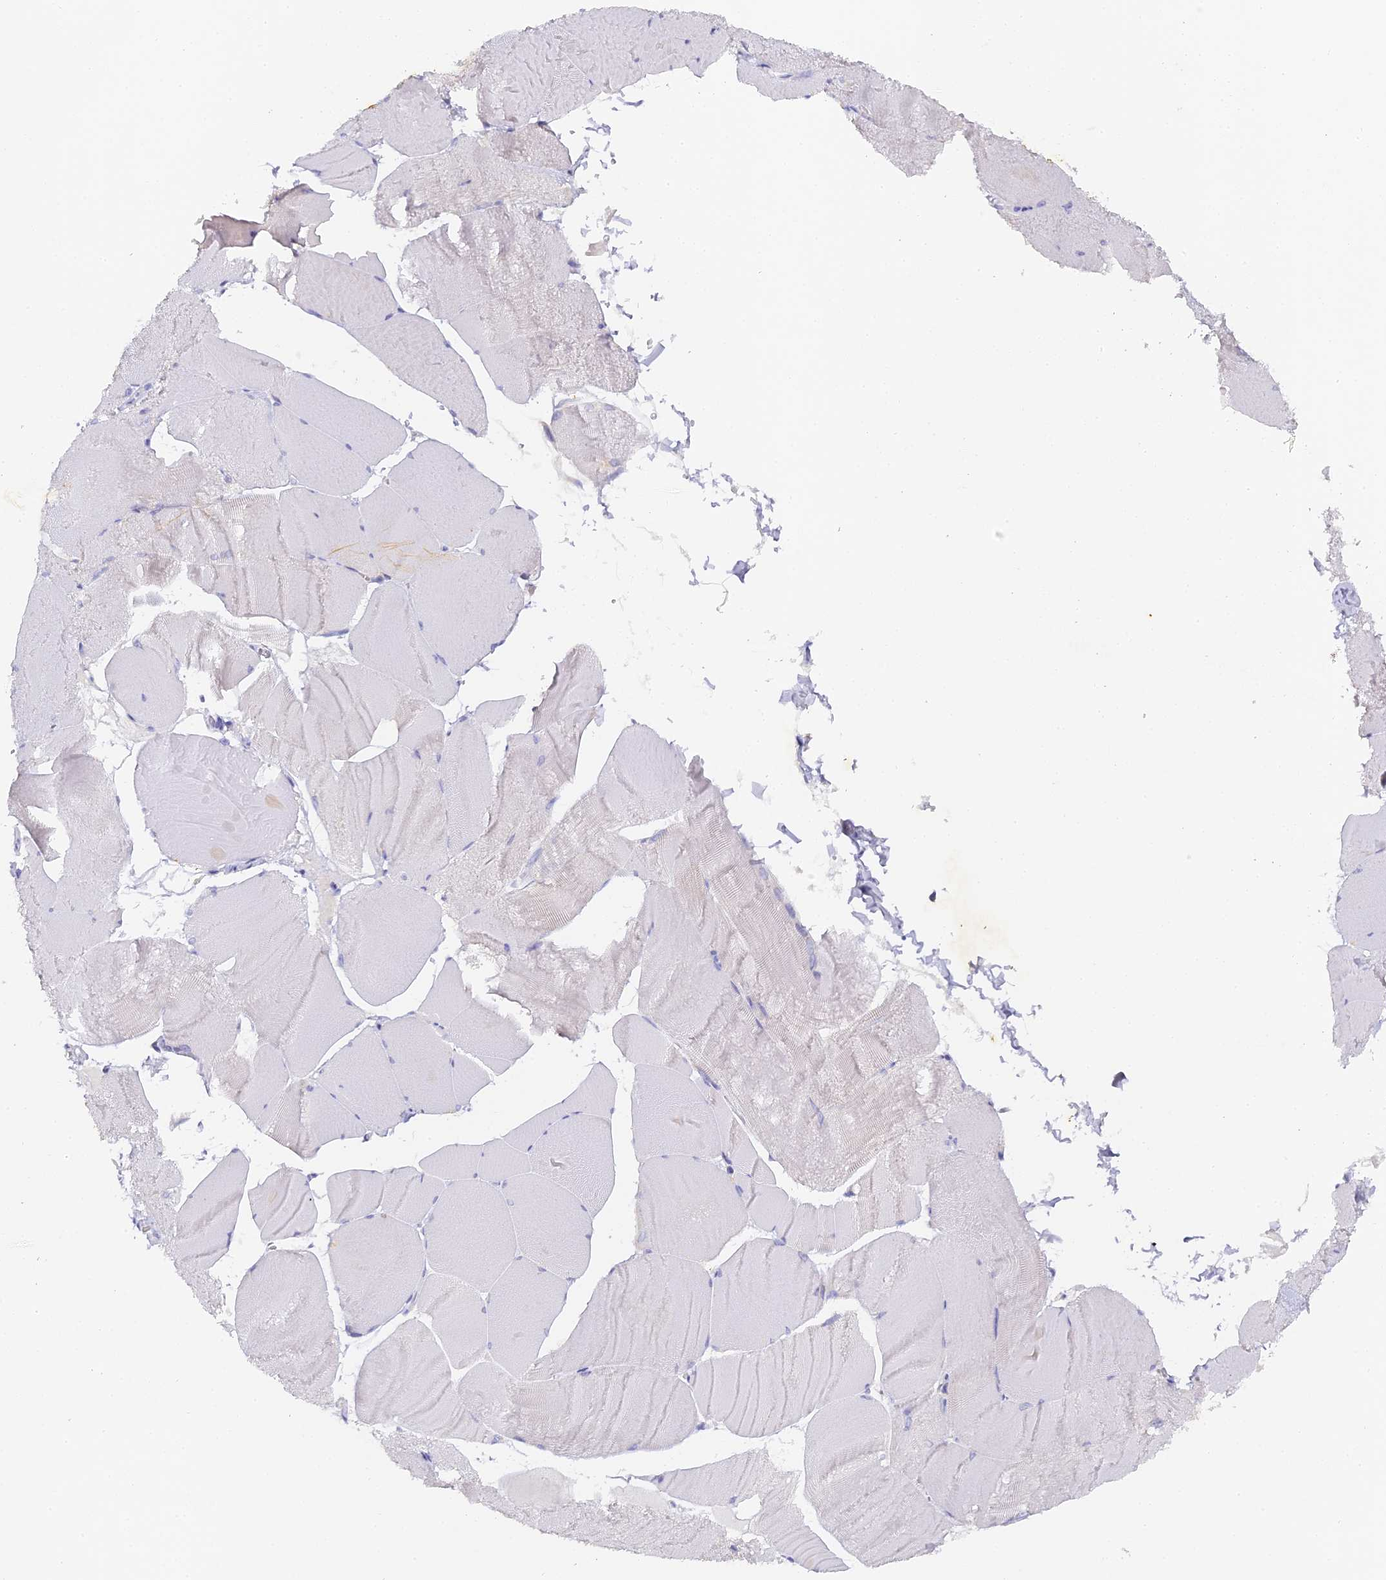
{"staining": {"intensity": "weak", "quantity": "<25%", "location": "cytoplasmic/membranous"}, "tissue": "skeletal muscle", "cell_type": "Myocytes", "image_type": "normal", "snomed": [{"axis": "morphology", "description": "Normal tissue, NOS"}, {"axis": "morphology", "description": "Basal cell carcinoma"}, {"axis": "topography", "description": "Skeletal muscle"}], "caption": "Myocytes show no significant protein positivity in normal skeletal muscle.", "gene": "DONSON", "patient": {"sex": "female", "age": 64}}